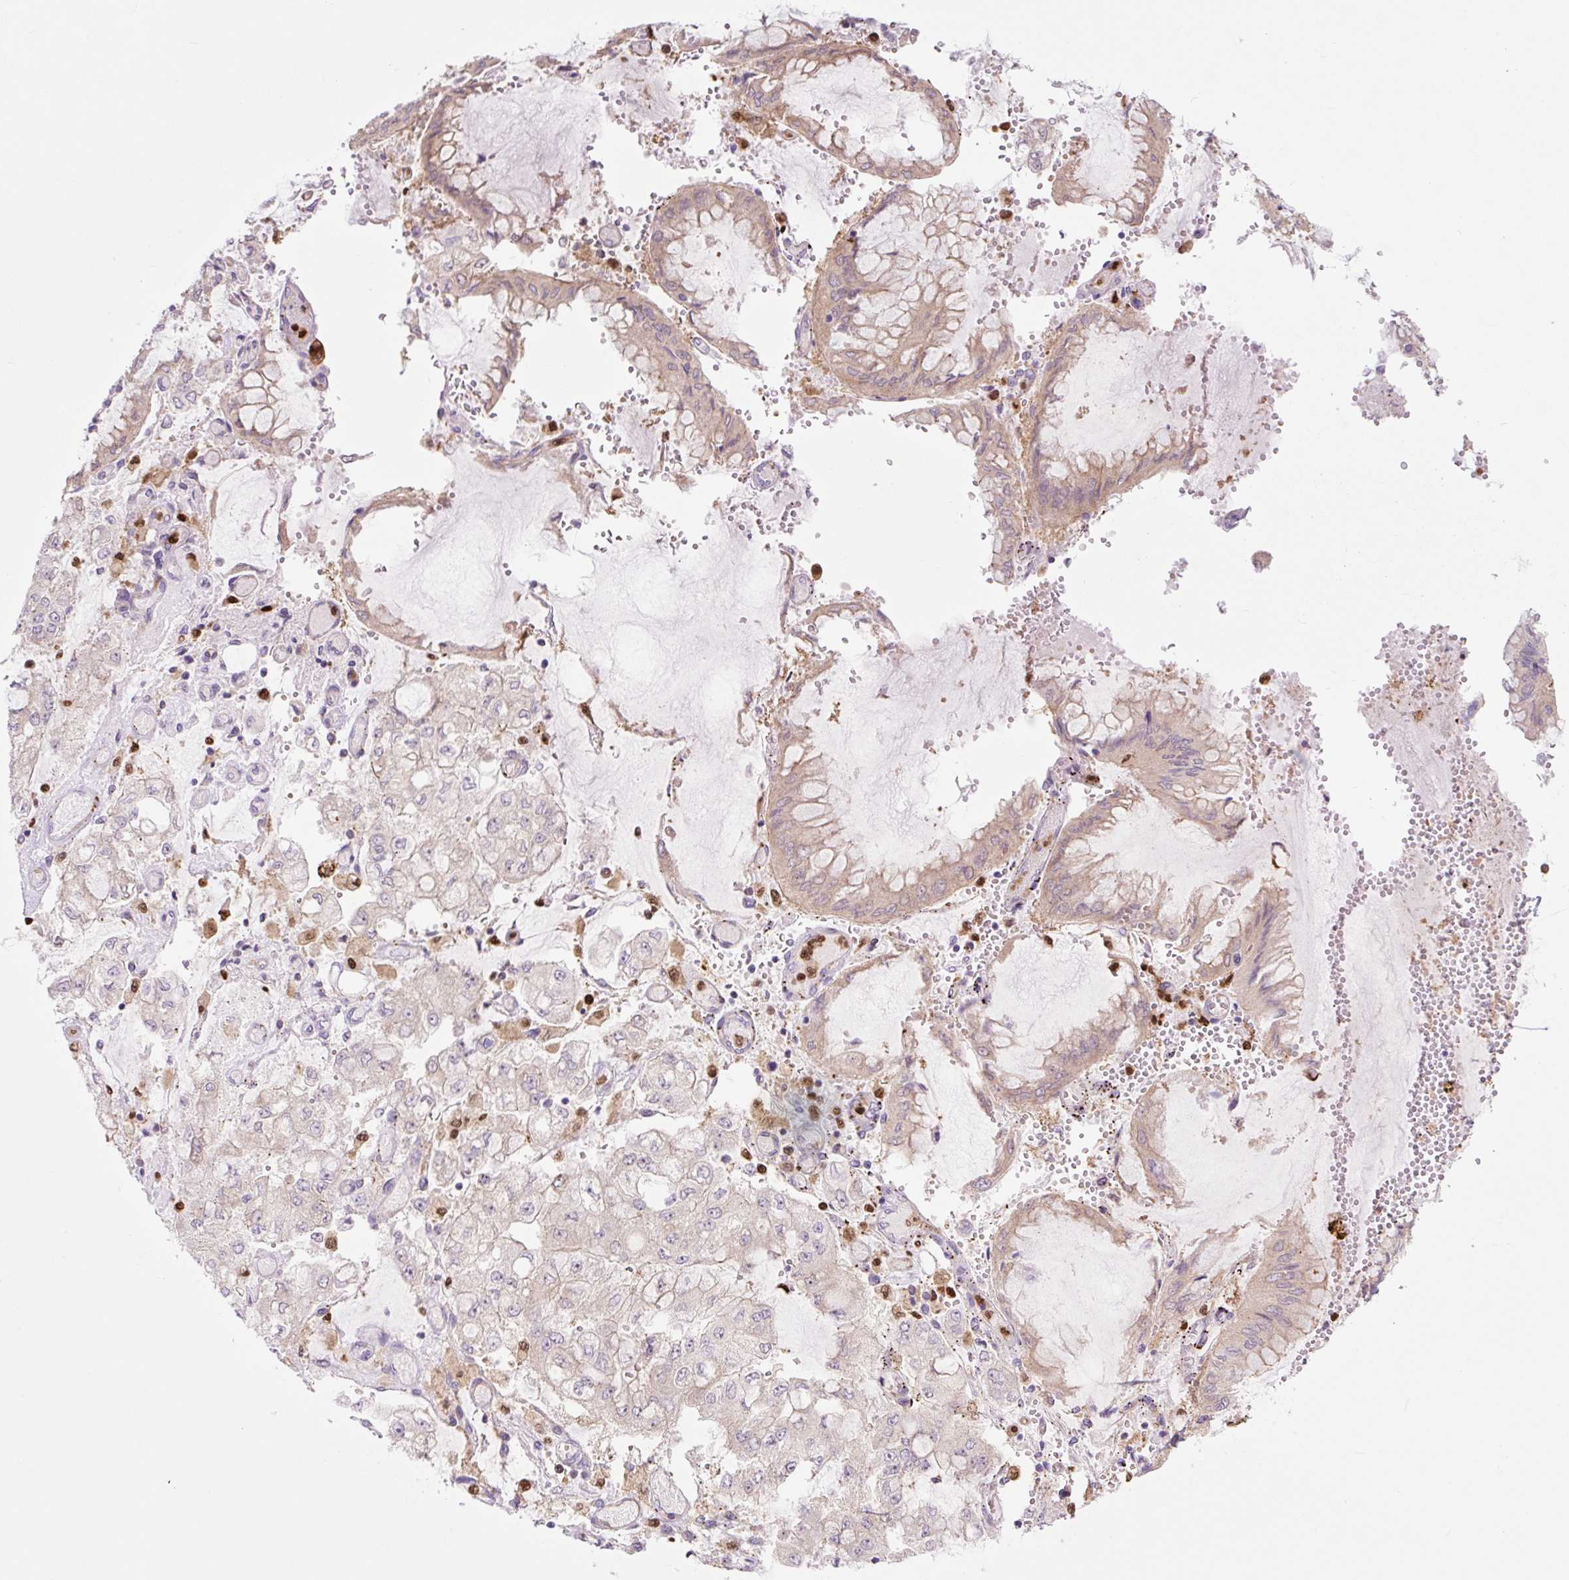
{"staining": {"intensity": "negative", "quantity": "none", "location": "none"}, "tissue": "stomach cancer", "cell_type": "Tumor cells", "image_type": "cancer", "snomed": [{"axis": "morphology", "description": "Adenocarcinoma, NOS"}, {"axis": "topography", "description": "Stomach"}], "caption": "This is an immunohistochemistry (IHC) image of human stomach cancer (adenocarcinoma). There is no positivity in tumor cells.", "gene": "SPI1", "patient": {"sex": "male", "age": 76}}